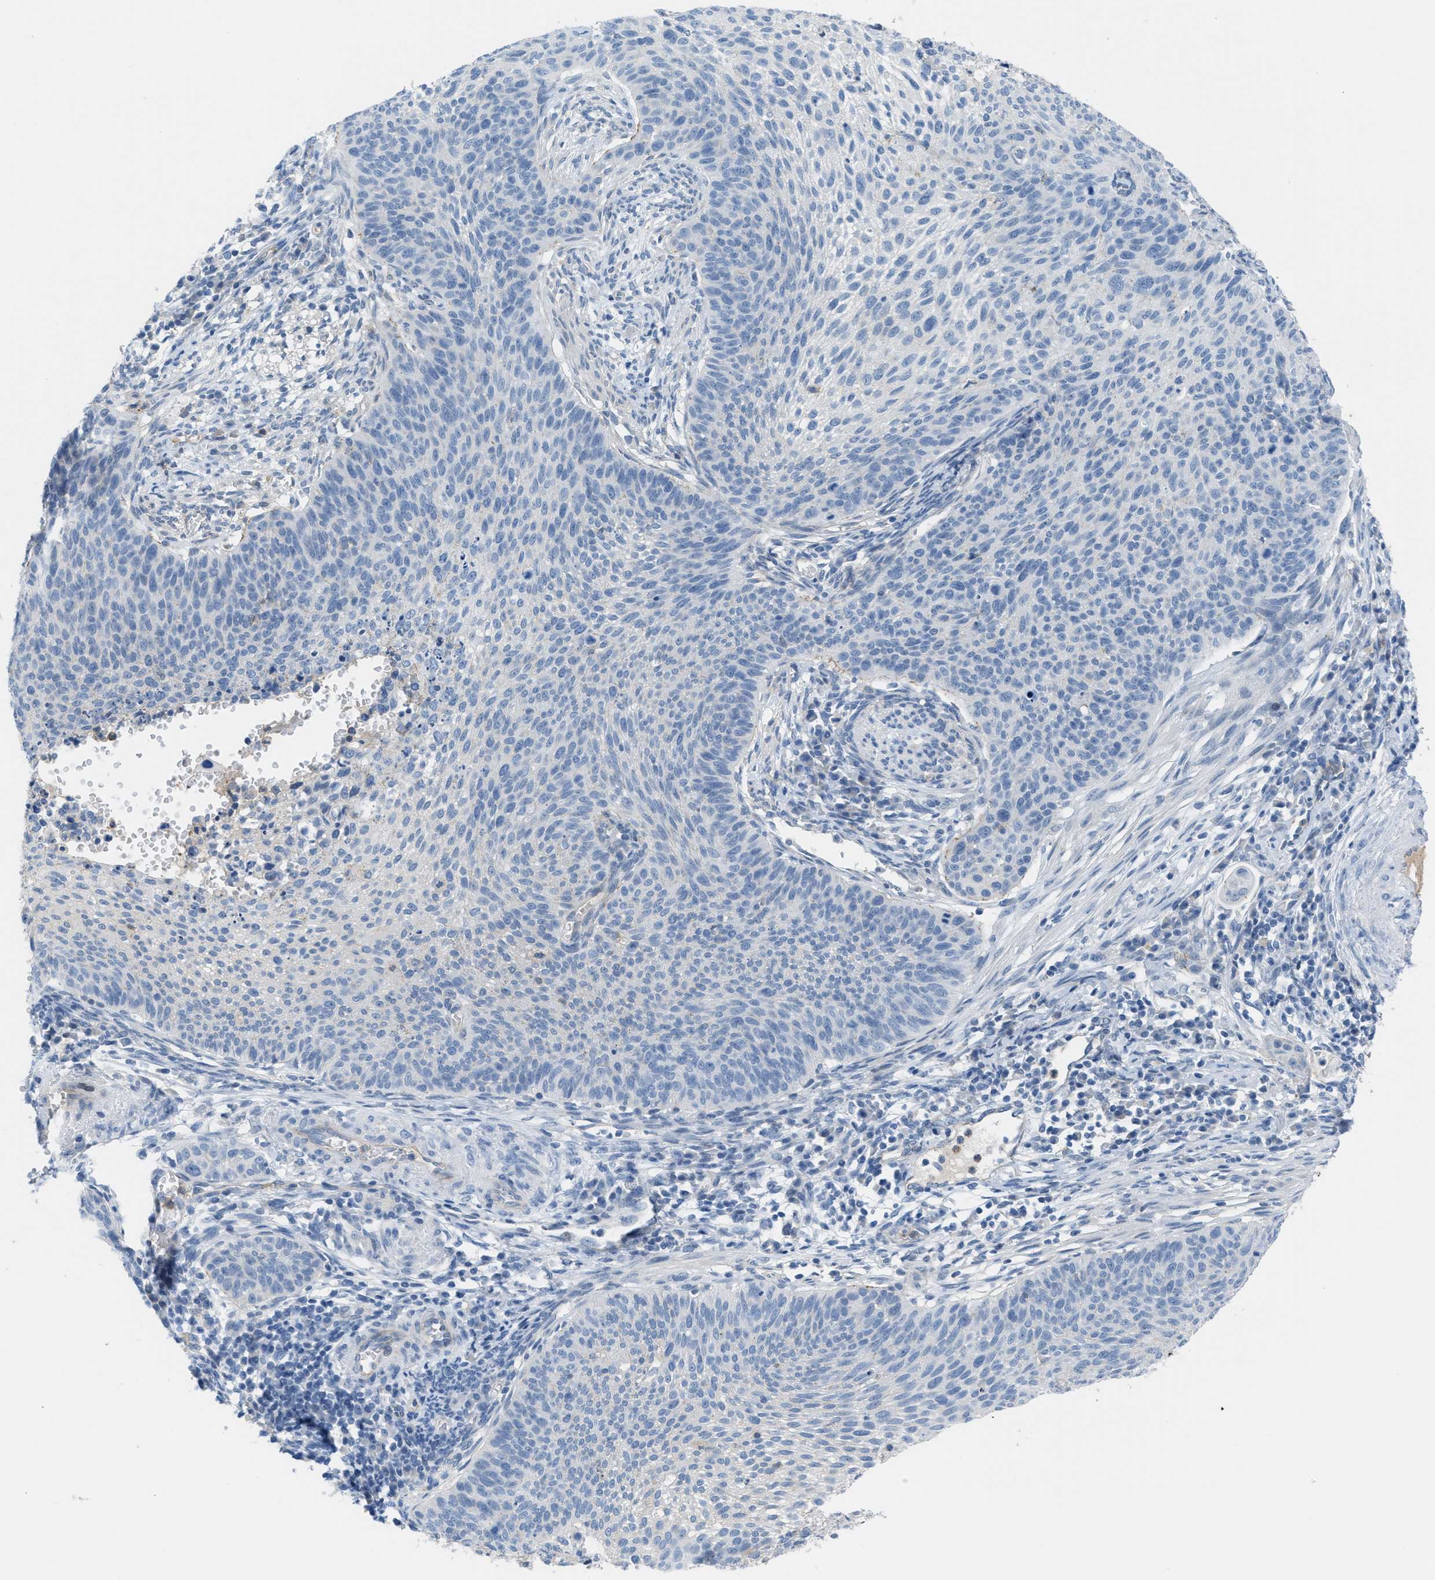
{"staining": {"intensity": "negative", "quantity": "none", "location": "none"}, "tissue": "cervical cancer", "cell_type": "Tumor cells", "image_type": "cancer", "snomed": [{"axis": "morphology", "description": "Squamous cell carcinoma, NOS"}, {"axis": "topography", "description": "Cervix"}], "caption": "Immunohistochemical staining of cervical cancer shows no significant expression in tumor cells. (Brightfield microscopy of DAB immunohistochemistry (IHC) at high magnification).", "gene": "CRB3", "patient": {"sex": "female", "age": 70}}